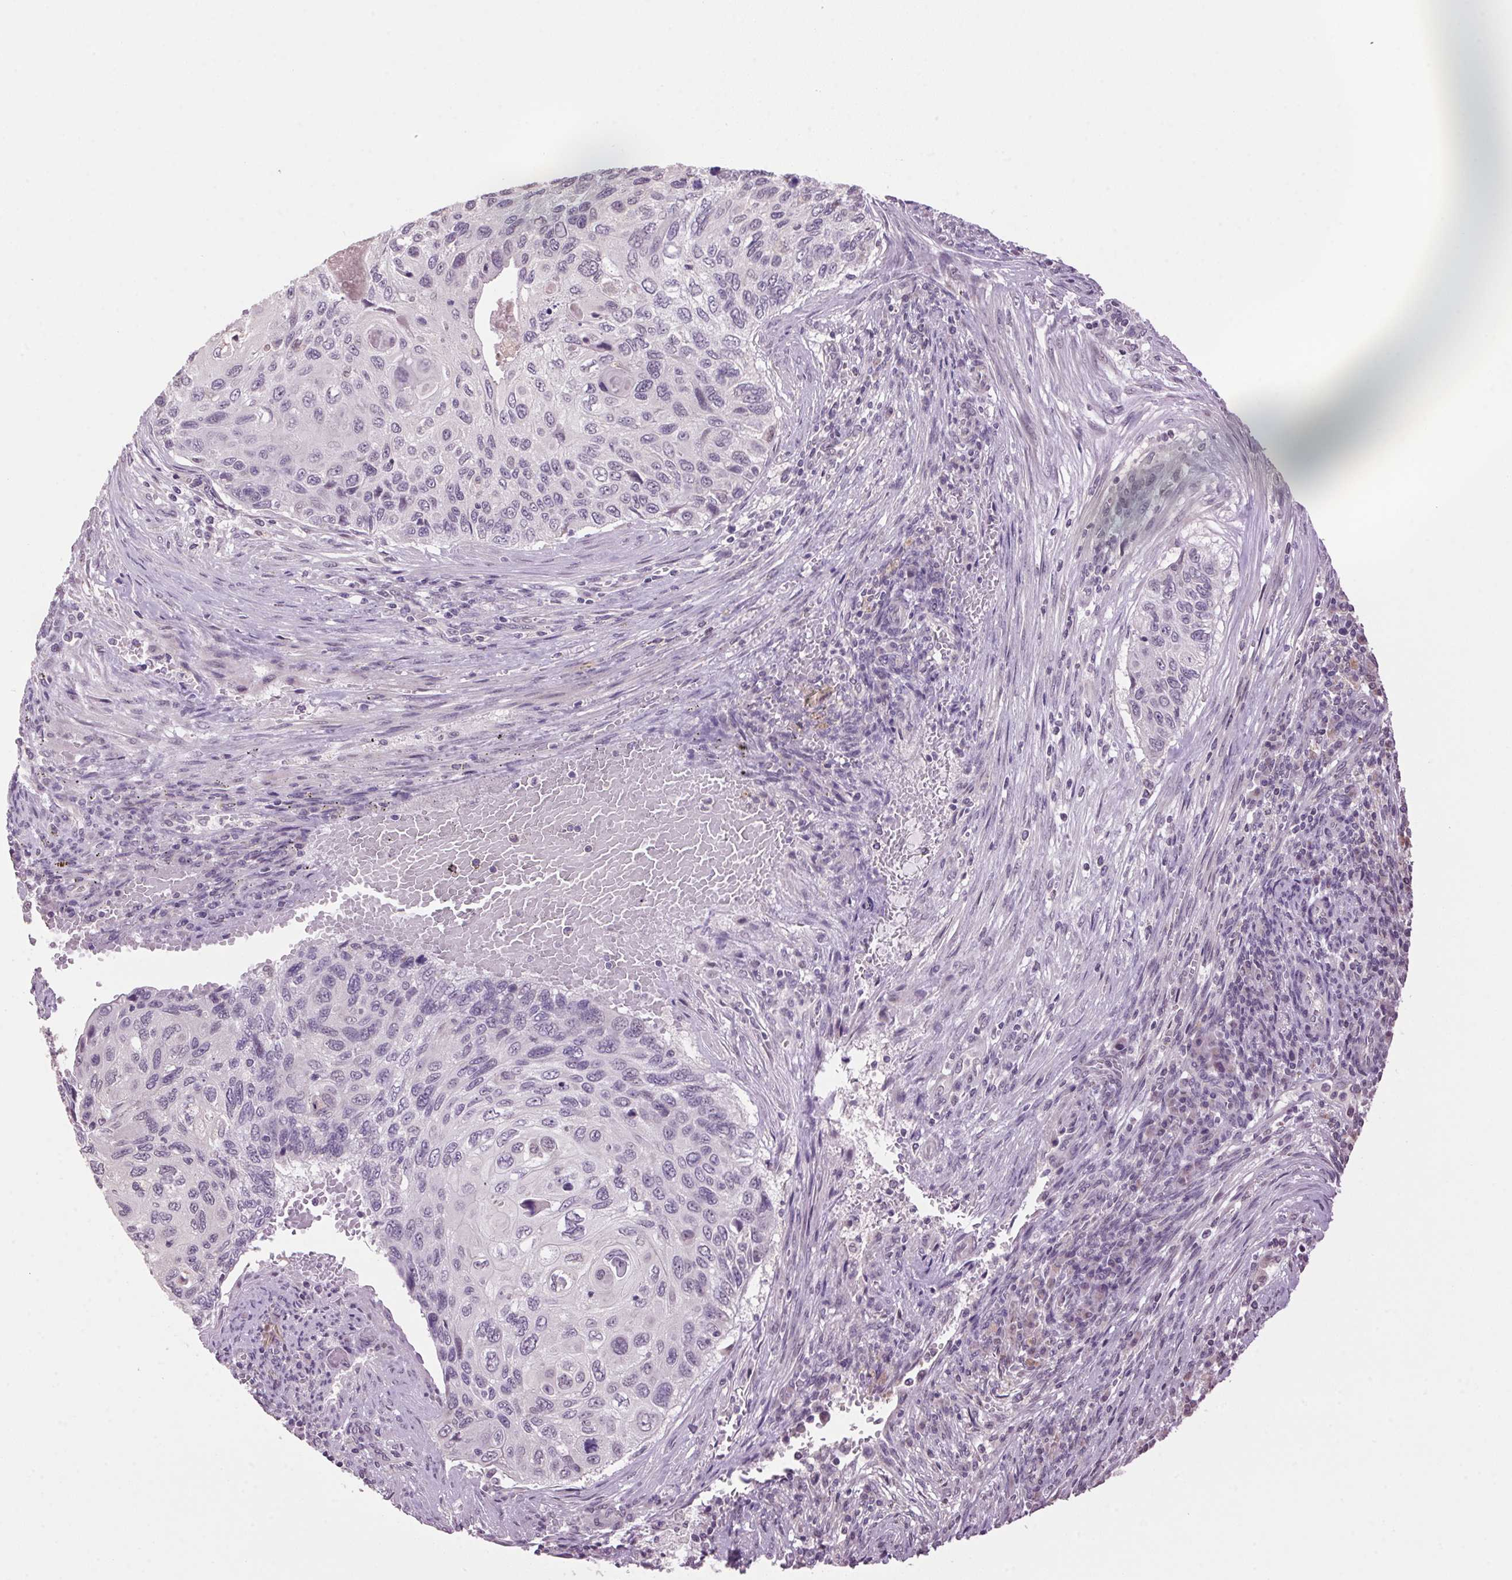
{"staining": {"intensity": "negative", "quantity": "none", "location": "none"}, "tissue": "cervical cancer", "cell_type": "Tumor cells", "image_type": "cancer", "snomed": [{"axis": "morphology", "description": "Squamous cell carcinoma, NOS"}, {"axis": "topography", "description": "Cervix"}], "caption": "Protein analysis of squamous cell carcinoma (cervical) exhibits no significant staining in tumor cells.", "gene": "VWA3B", "patient": {"sex": "female", "age": 70}}